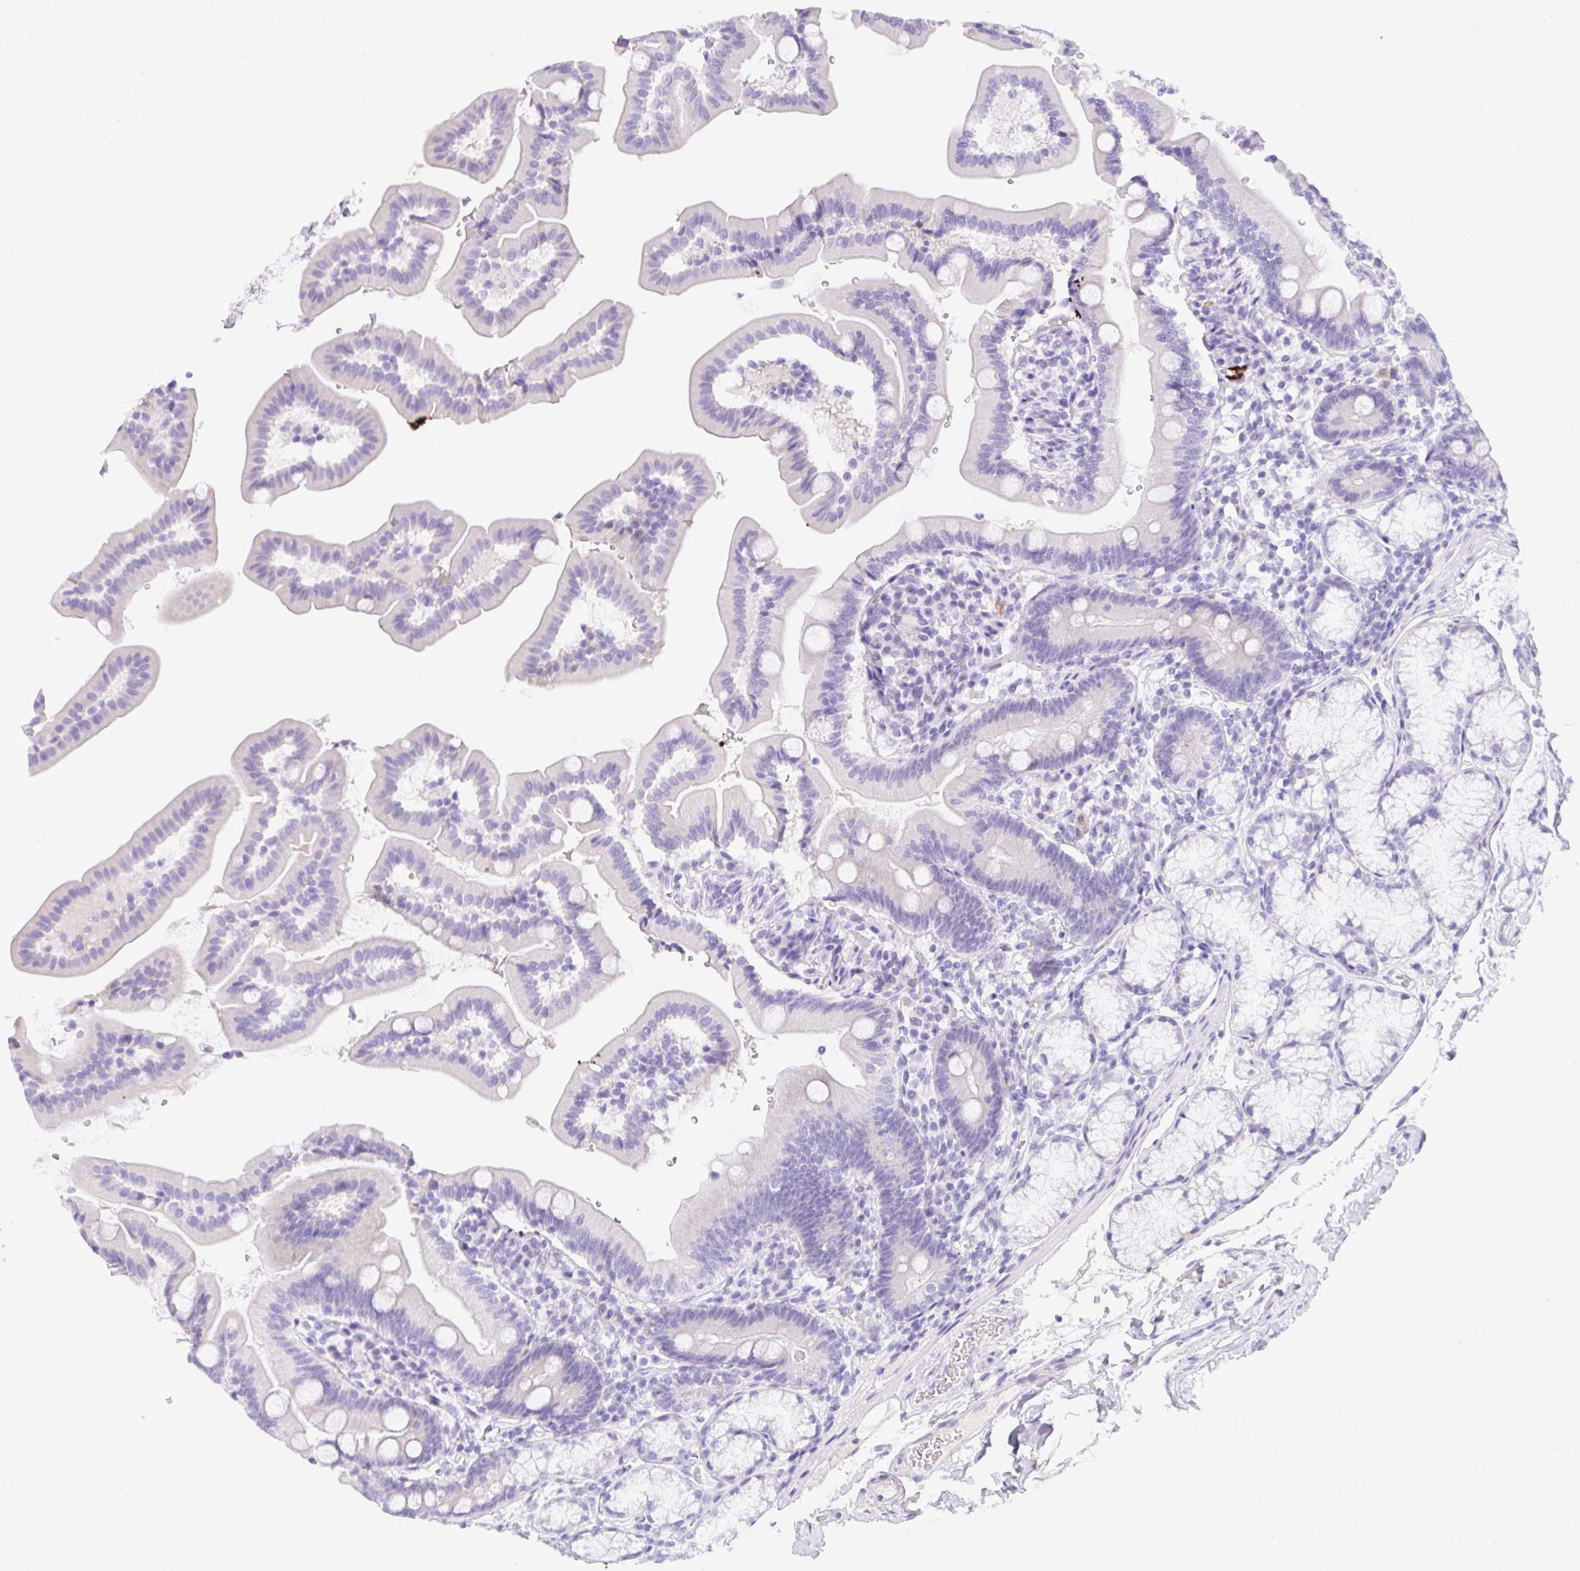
{"staining": {"intensity": "negative", "quantity": "none", "location": "none"}, "tissue": "duodenum", "cell_type": "Glandular cells", "image_type": "normal", "snomed": [{"axis": "morphology", "description": "Normal tissue, NOS"}, {"axis": "topography", "description": "Duodenum"}], "caption": "Duodenum stained for a protein using IHC reveals no expression glandular cells.", "gene": "KLK8", "patient": {"sex": "female", "age": 67}}